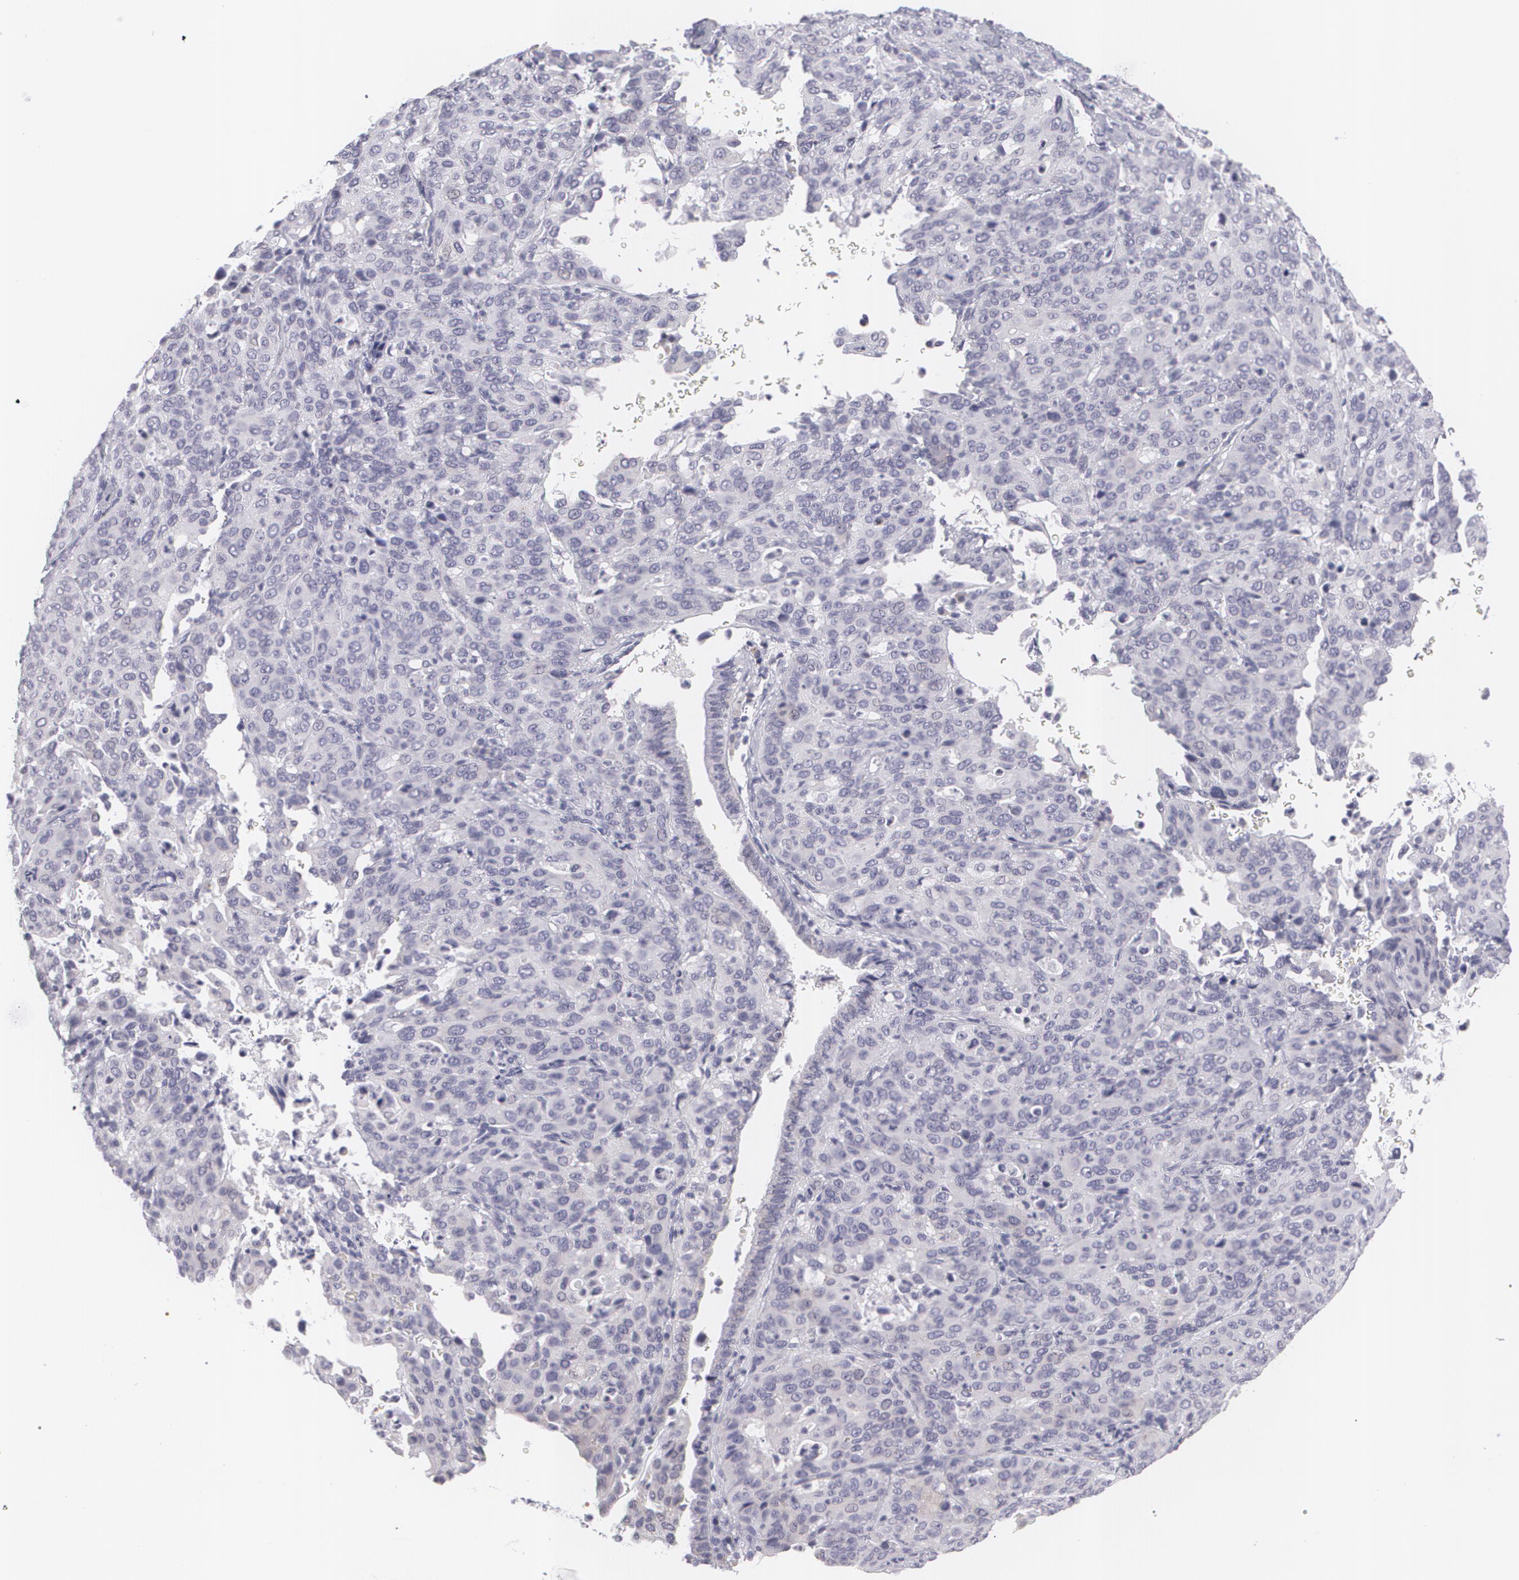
{"staining": {"intensity": "negative", "quantity": "none", "location": "none"}, "tissue": "cervical cancer", "cell_type": "Tumor cells", "image_type": "cancer", "snomed": [{"axis": "morphology", "description": "Squamous cell carcinoma, NOS"}, {"axis": "topography", "description": "Cervix"}], "caption": "Photomicrograph shows no protein staining in tumor cells of cervical cancer tissue. The staining is performed using DAB brown chromogen with nuclei counter-stained in using hematoxylin.", "gene": "MBNL3", "patient": {"sex": "female", "age": 41}}